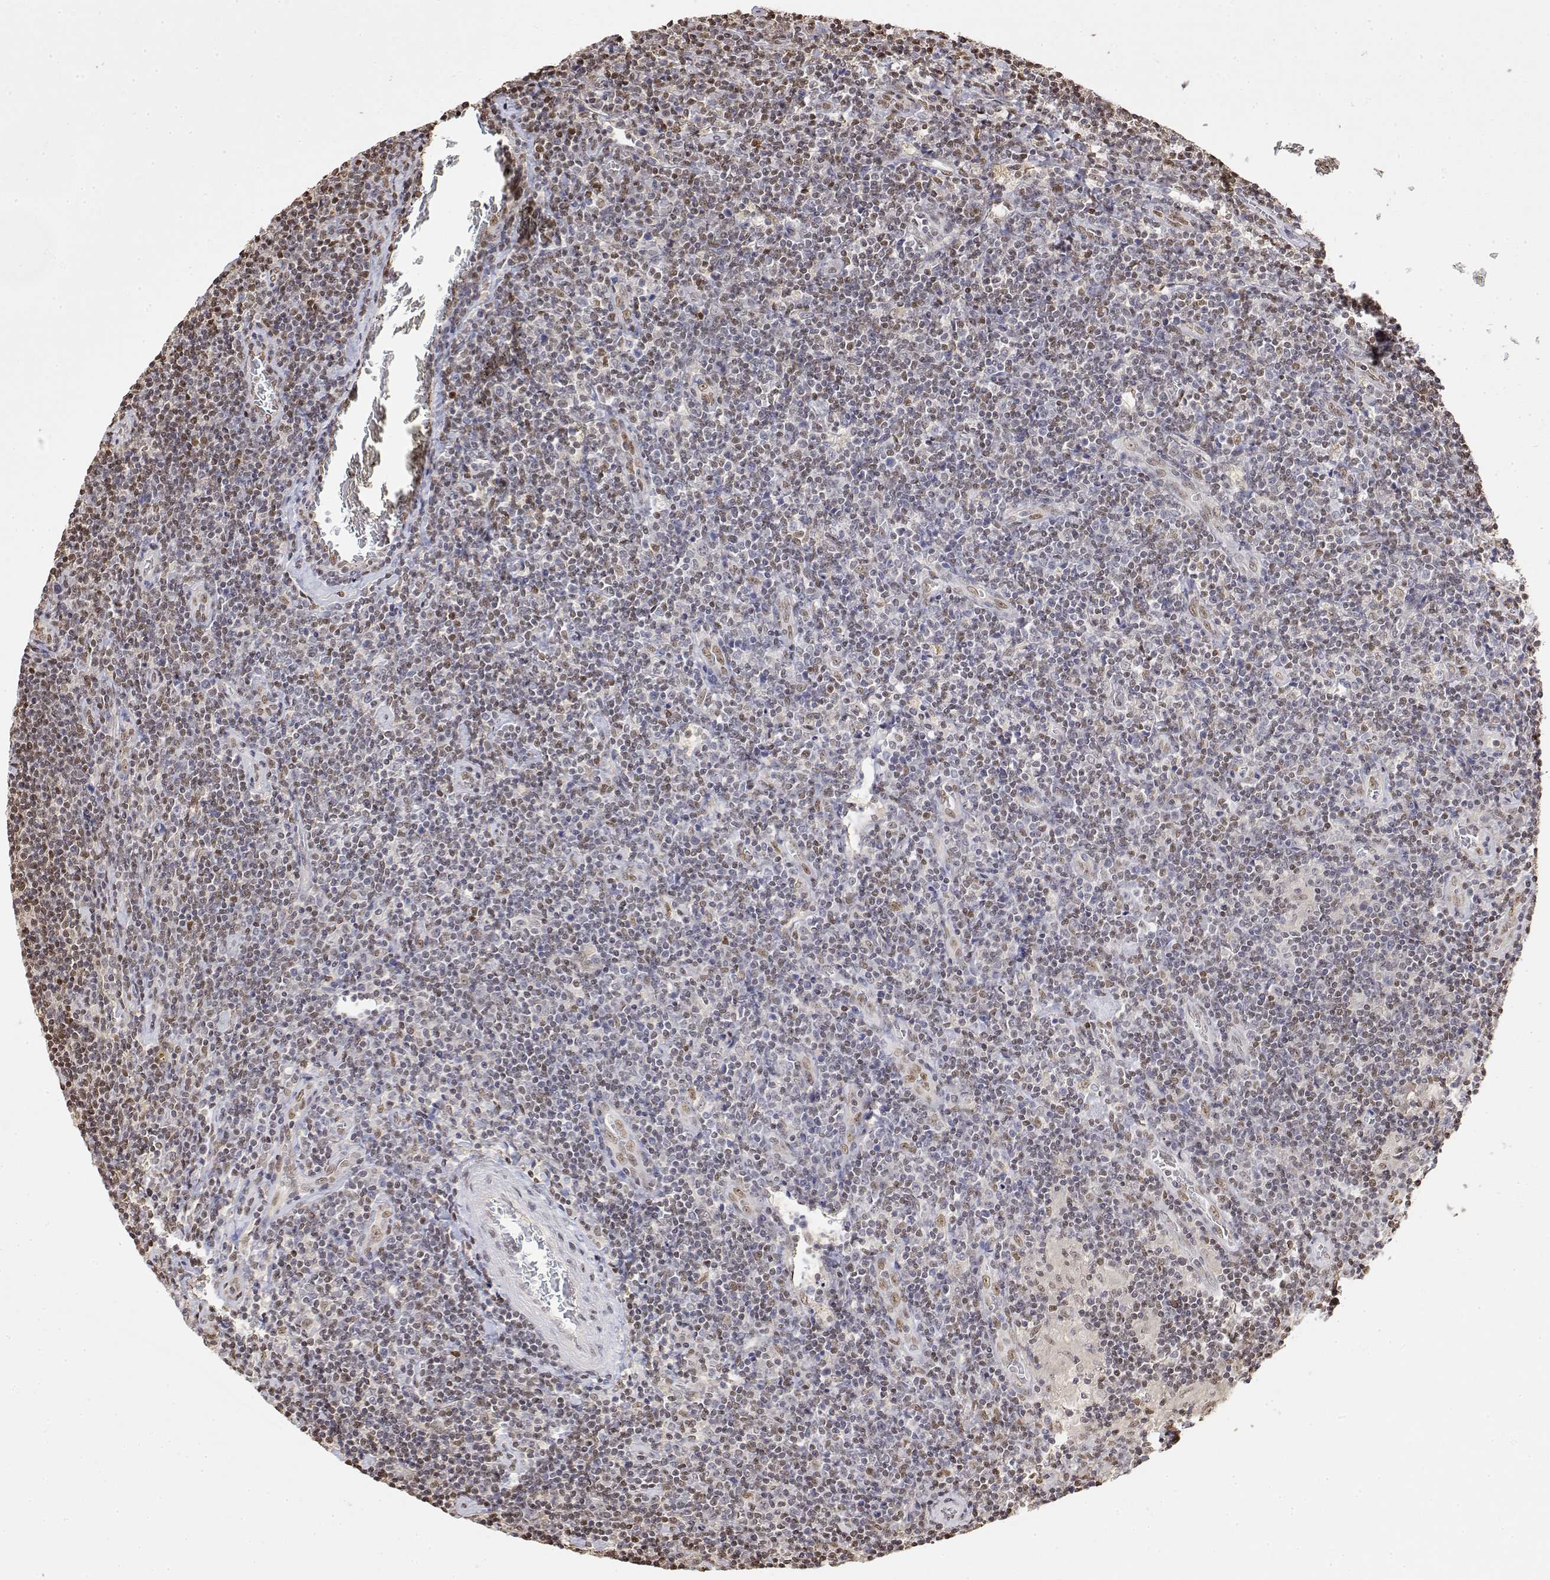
{"staining": {"intensity": "negative", "quantity": "none", "location": "none"}, "tissue": "lymphoma", "cell_type": "Tumor cells", "image_type": "cancer", "snomed": [{"axis": "morphology", "description": "Hodgkin's disease, NOS"}, {"axis": "topography", "description": "Lymph node"}], "caption": "Immunohistochemistry (IHC) photomicrograph of human lymphoma stained for a protein (brown), which displays no staining in tumor cells.", "gene": "TPI1", "patient": {"sex": "male", "age": 40}}